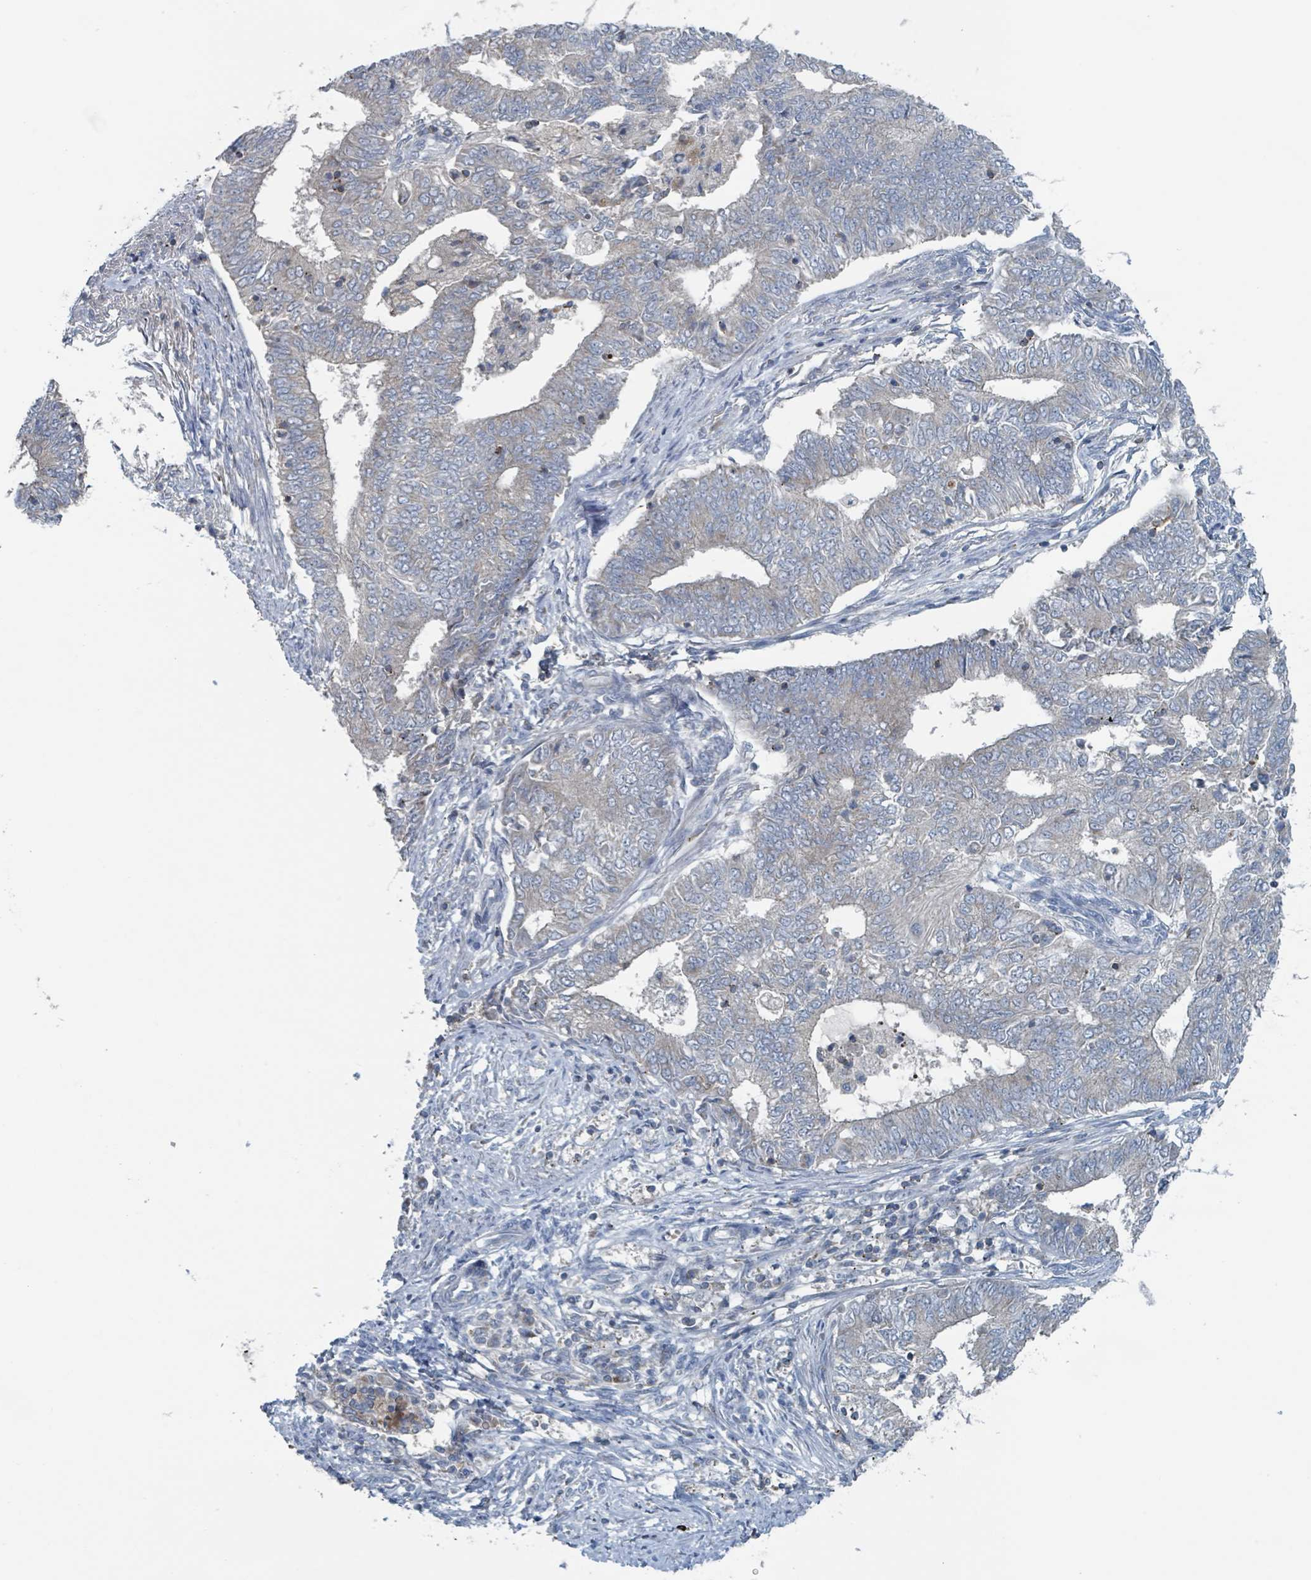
{"staining": {"intensity": "negative", "quantity": "none", "location": "none"}, "tissue": "endometrial cancer", "cell_type": "Tumor cells", "image_type": "cancer", "snomed": [{"axis": "morphology", "description": "Adenocarcinoma, NOS"}, {"axis": "topography", "description": "Endometrium"}], "caption": "Histopathology image shows no protein positivity in tumor cells of adenocarcinoma (endometrial) tissue.", "gene": "ACBD4", "patient": {"sex": "female", "age": 62}}